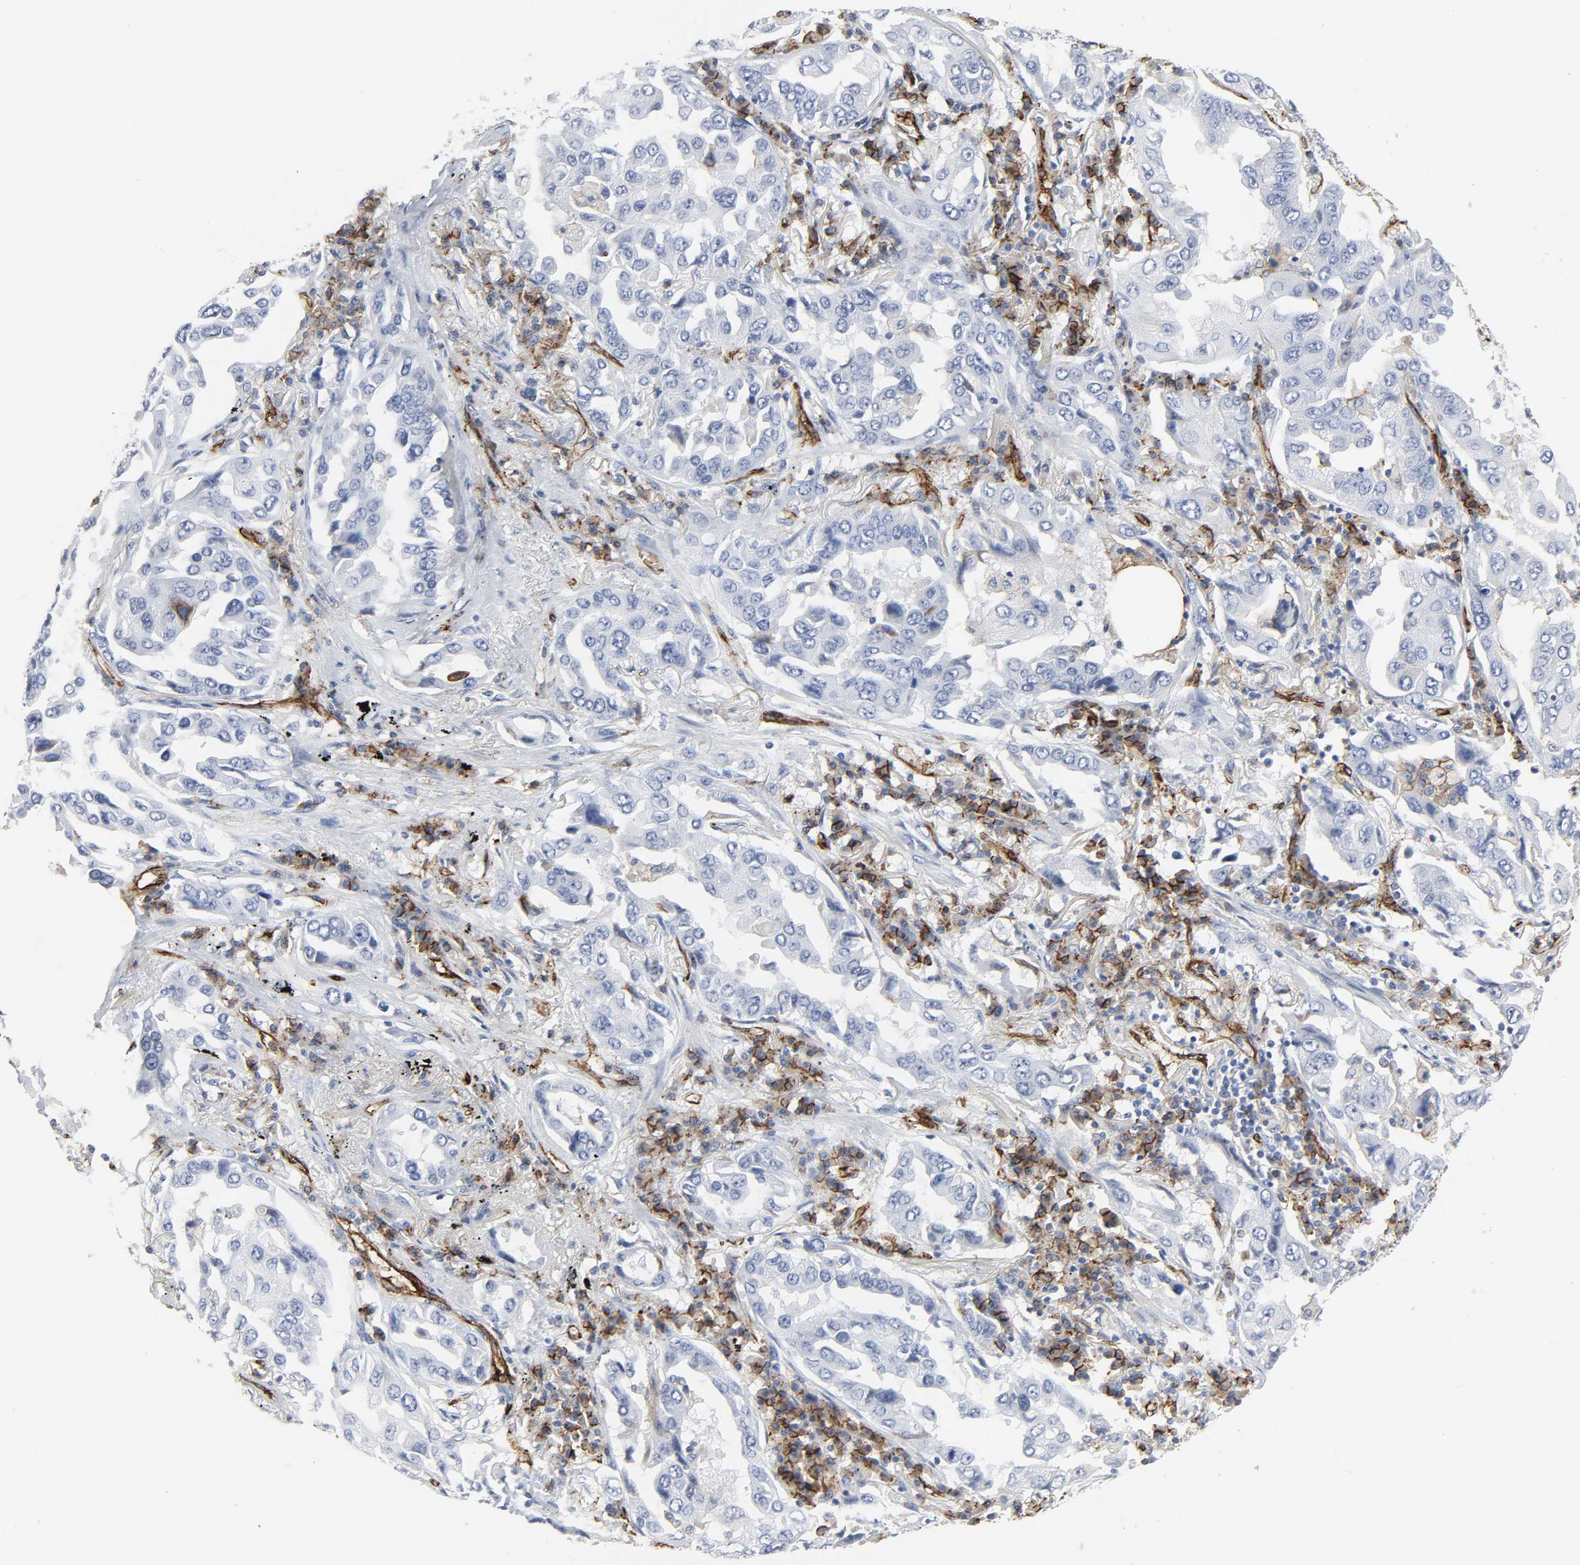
{"staining": {"intensity": "negative", "quantity": "none", "location": "none"}, "tissue": "lung cancer", "cell_type": "Tumor cells", "image_type": "cancer", "snomed": [{"axis": "morphology", "description": "Adenocarcinoma, NOS"}, {"axis": "topography", "description": "Lung"}], "caption": "Immunohistochemical staining of human adenocarcinoma (lung) shows no significant expression in tumor cells.", "gene": "PECAM1", "patient": {"sex": "female", "age": 65}}